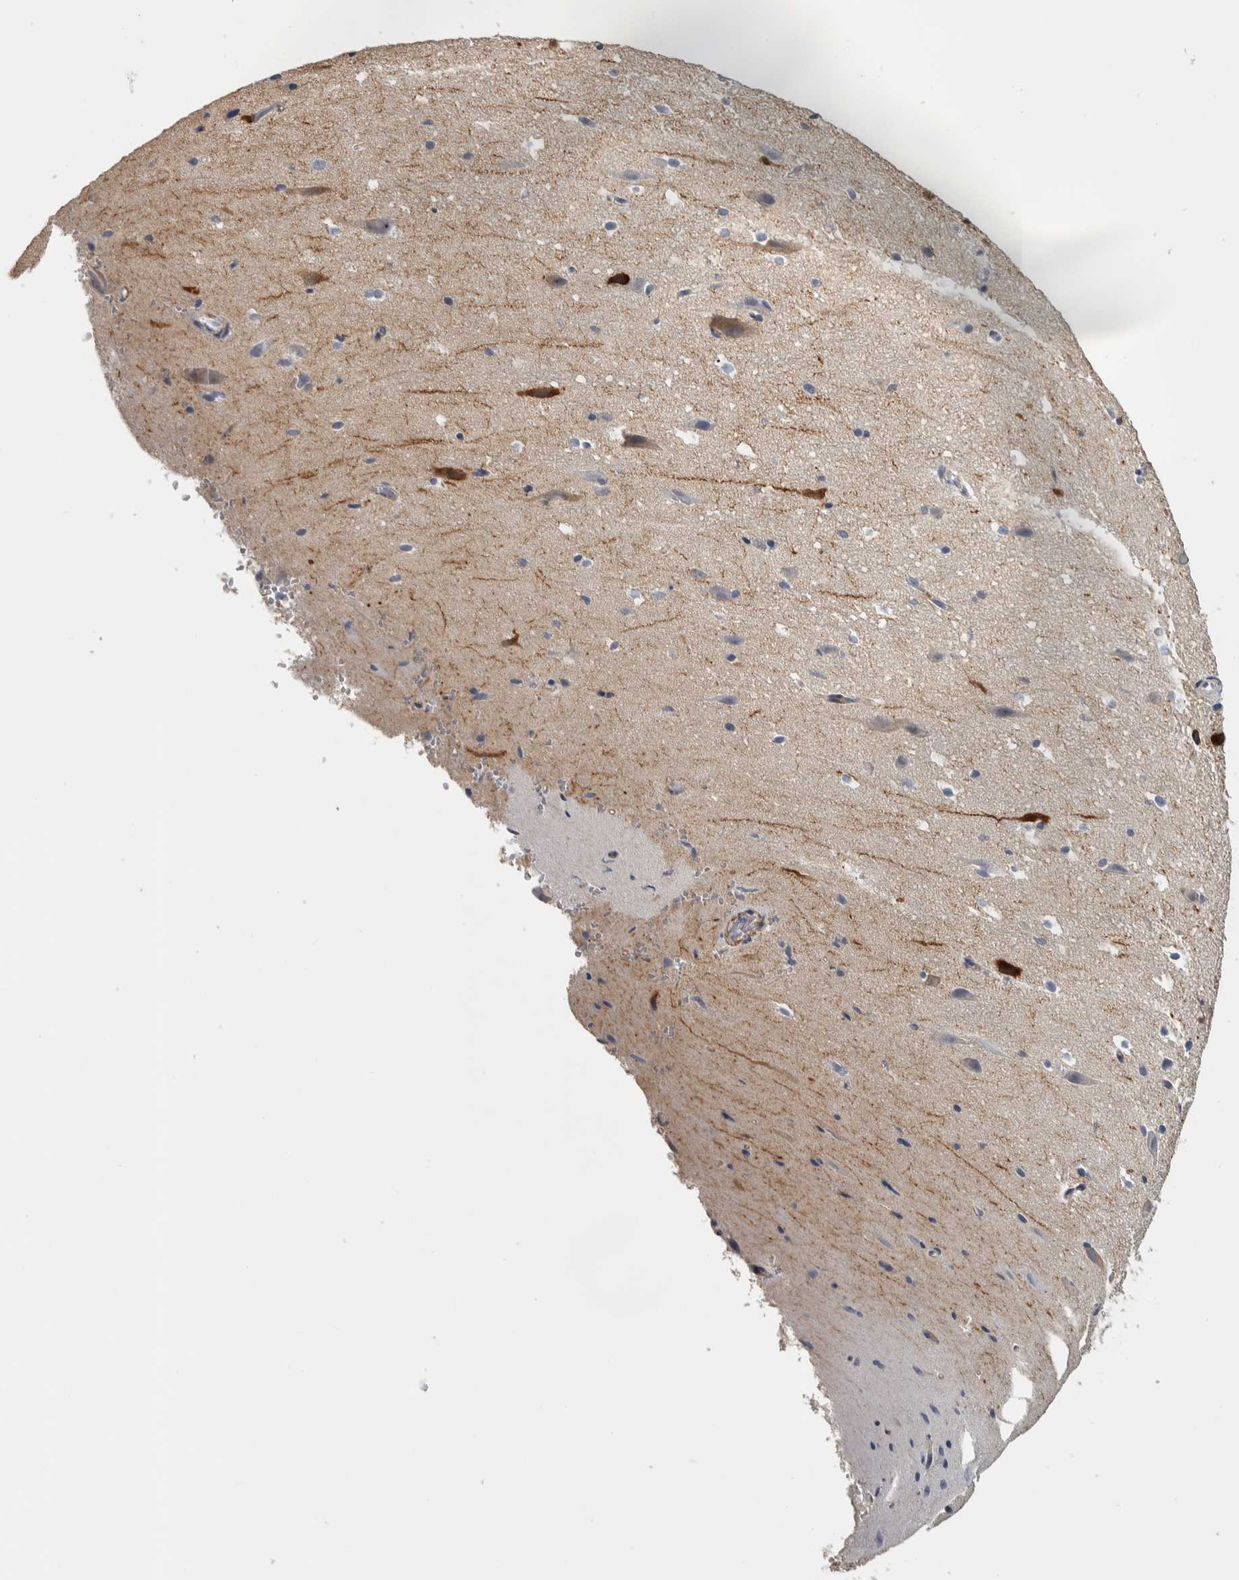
{"staining": {"intensity": "negative", "quantity": "none", "location": "none"}, "tissue": "cerebral cortex", "cell_type": "Endothelial cells", "image_type": "normal", "snomed": [{"axis": "morphology", "description": "Normal tissue, NOS"}, {"axis": "morphology", "description": "Developmental malformation"}, {"axis": "topography", "description": "Cerebral cortex"}], "caption": "A micrograph of human cerebral cortex is negative for staining in endothelial cells. (Brightfield microscopy of DAB (3,3'-diaminobenzidine) IHC at high magnification).", "gene": "DCAF10", "patient": {"sex": "female", "age": 30}}